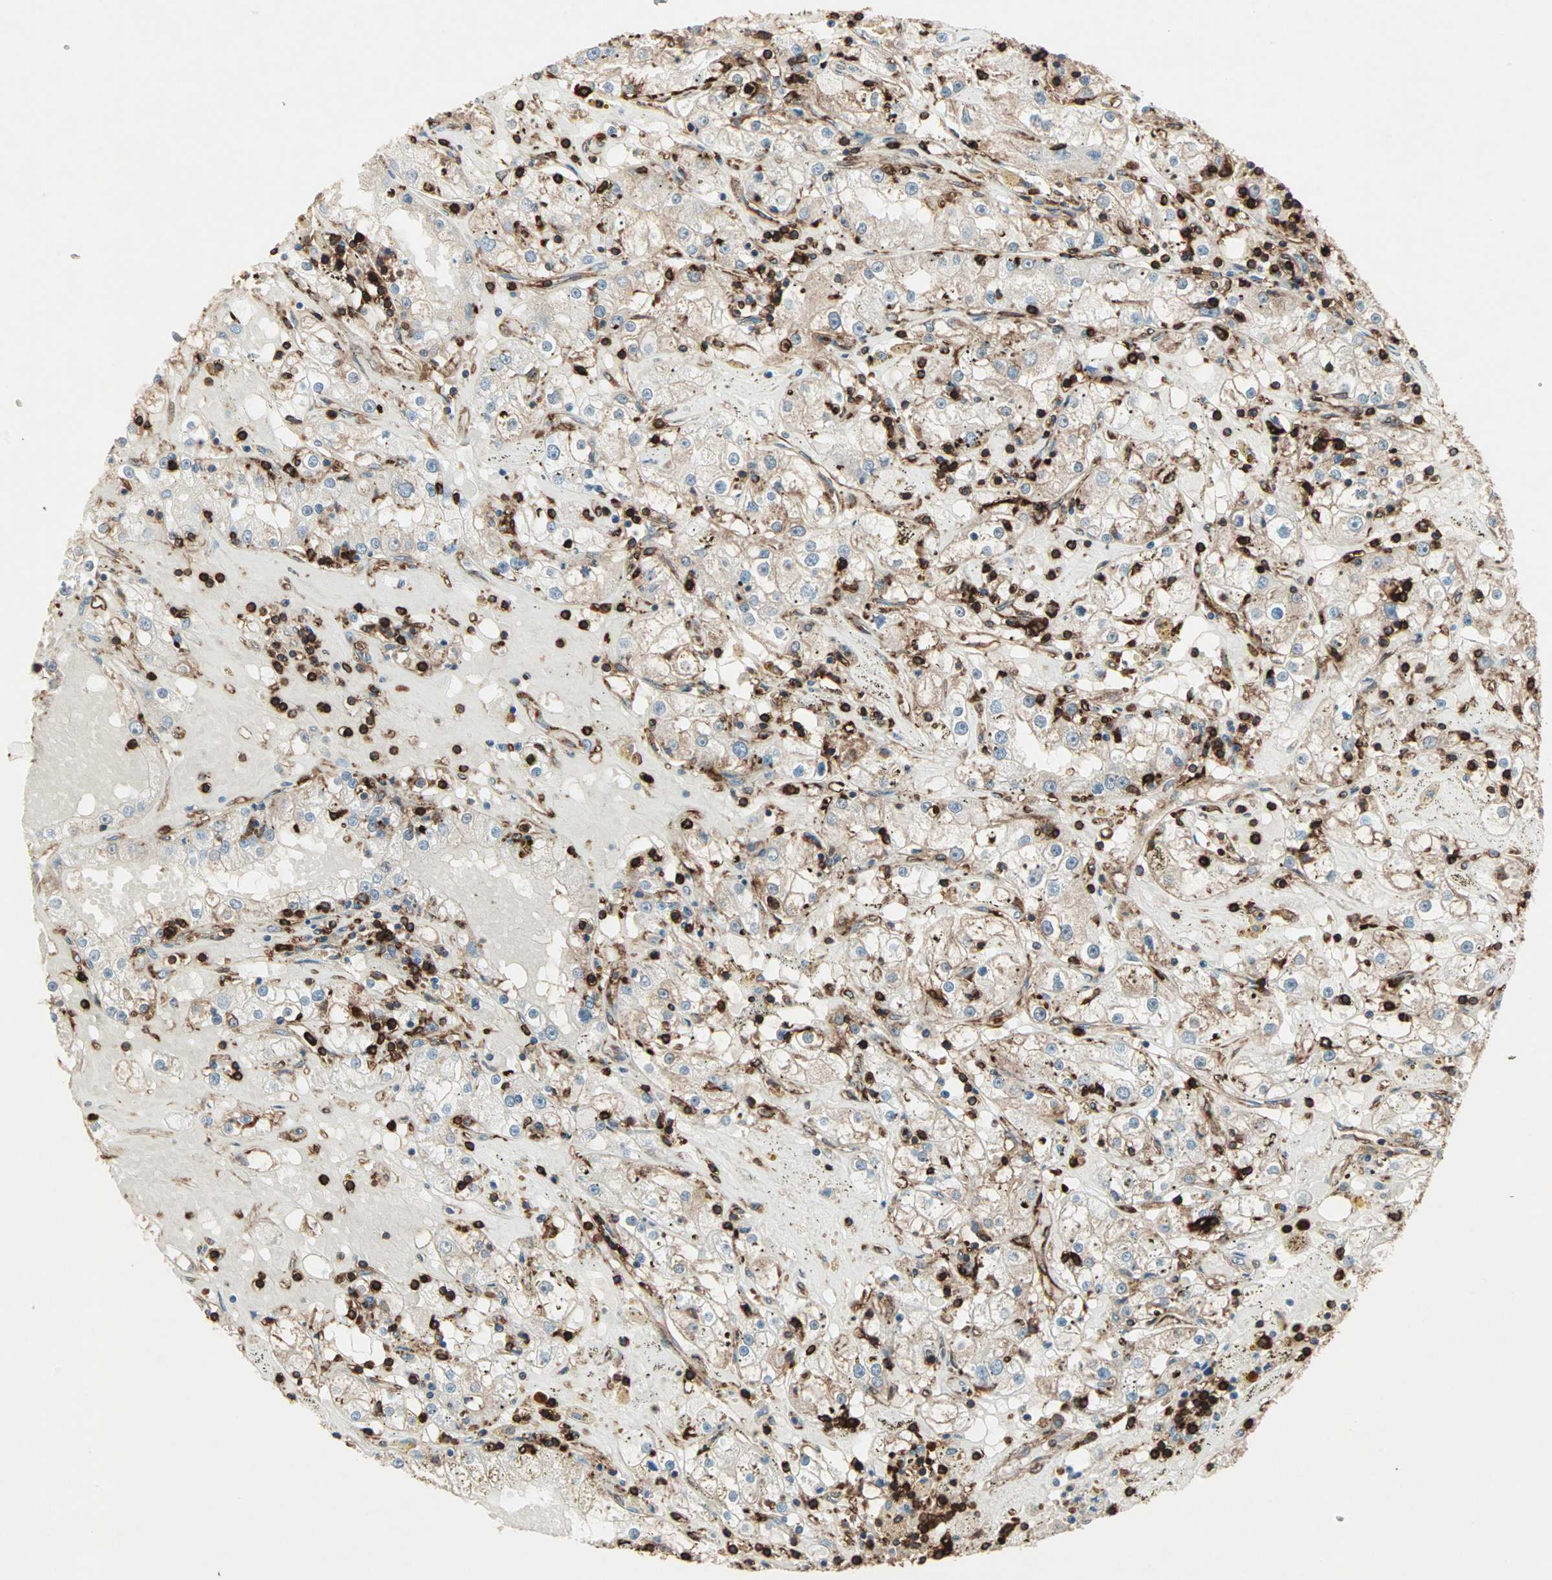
{"staining": {"intensity": "weak", "quantity": "25%-75%", "location": "cytoplasmic/membranous"}, "tissue": "renal cancer", "cell_type": "Tumor cells", "image_type": "cancer", "snomed": [{"axis": "morphology", "description": "Adenocarcinoma, NOS"}, {"axis": "topography", "description": "Kidney"}], "caption": "An immunohistochemistry (IHC) image of tumor tissue is shown. Protein staining in brown shows weak cytoplasmic/membranous positivity in renal cancer within tumor cells.", "gene": "MMP3", "patient": {"sex": "male", "age": 56}}